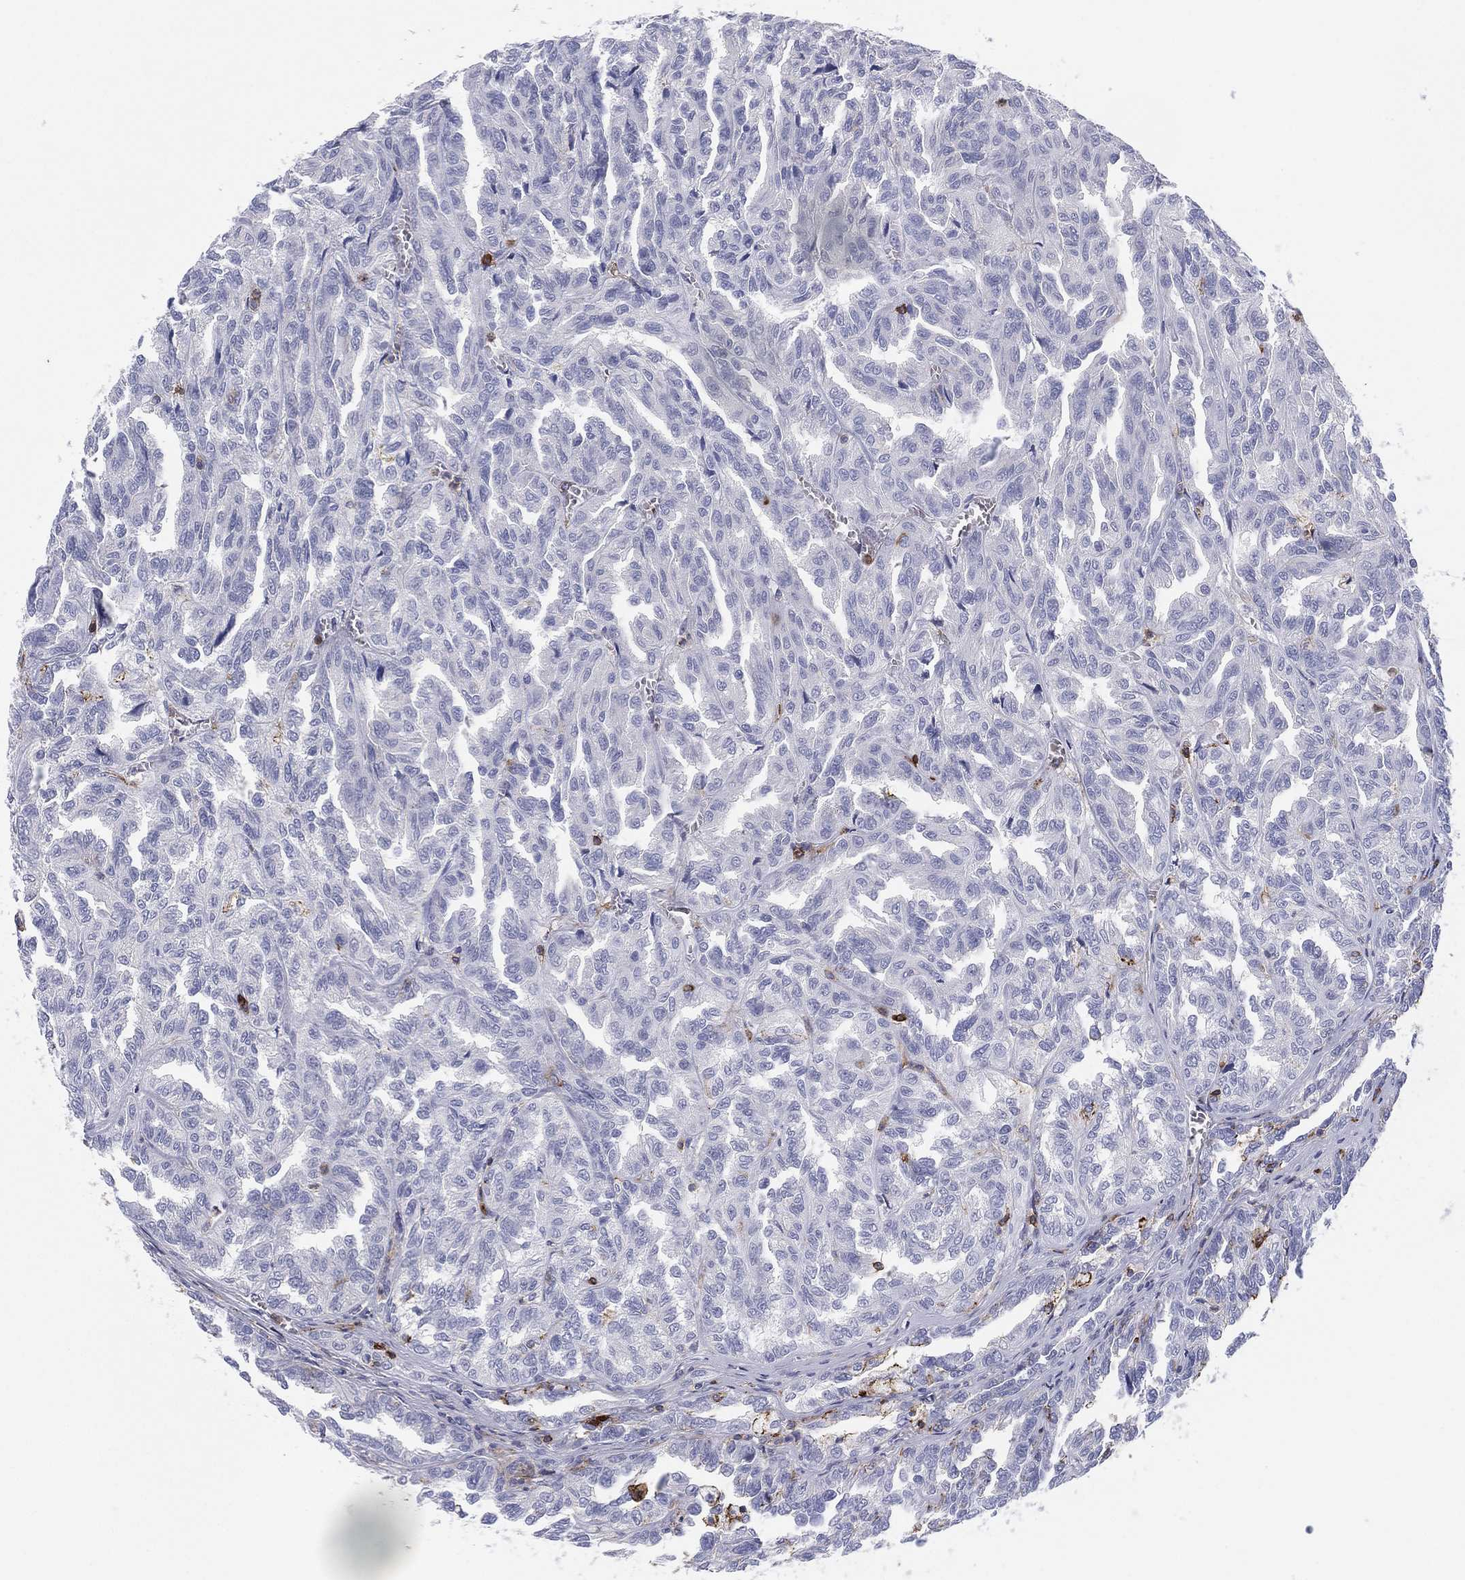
{"staining": {"intensity": "negative", "quantity": "none", "location": "none"}, "tissue": "renal cancer", "cell_type": "Tumor cells", "image_type": "cancer", "snomed": [{"axis": "morphology", "description": "Adenocarcinoma, NOS"}, {"axis": "topography", "description": "Kidney"}], "caption": "Renal cancer (adenocarcinoma) was stained to show a protein in brown. There is no significant expression in tumor cells.", "gene": "SELPLG", "patient": {"sex": "male", "age": 79}}